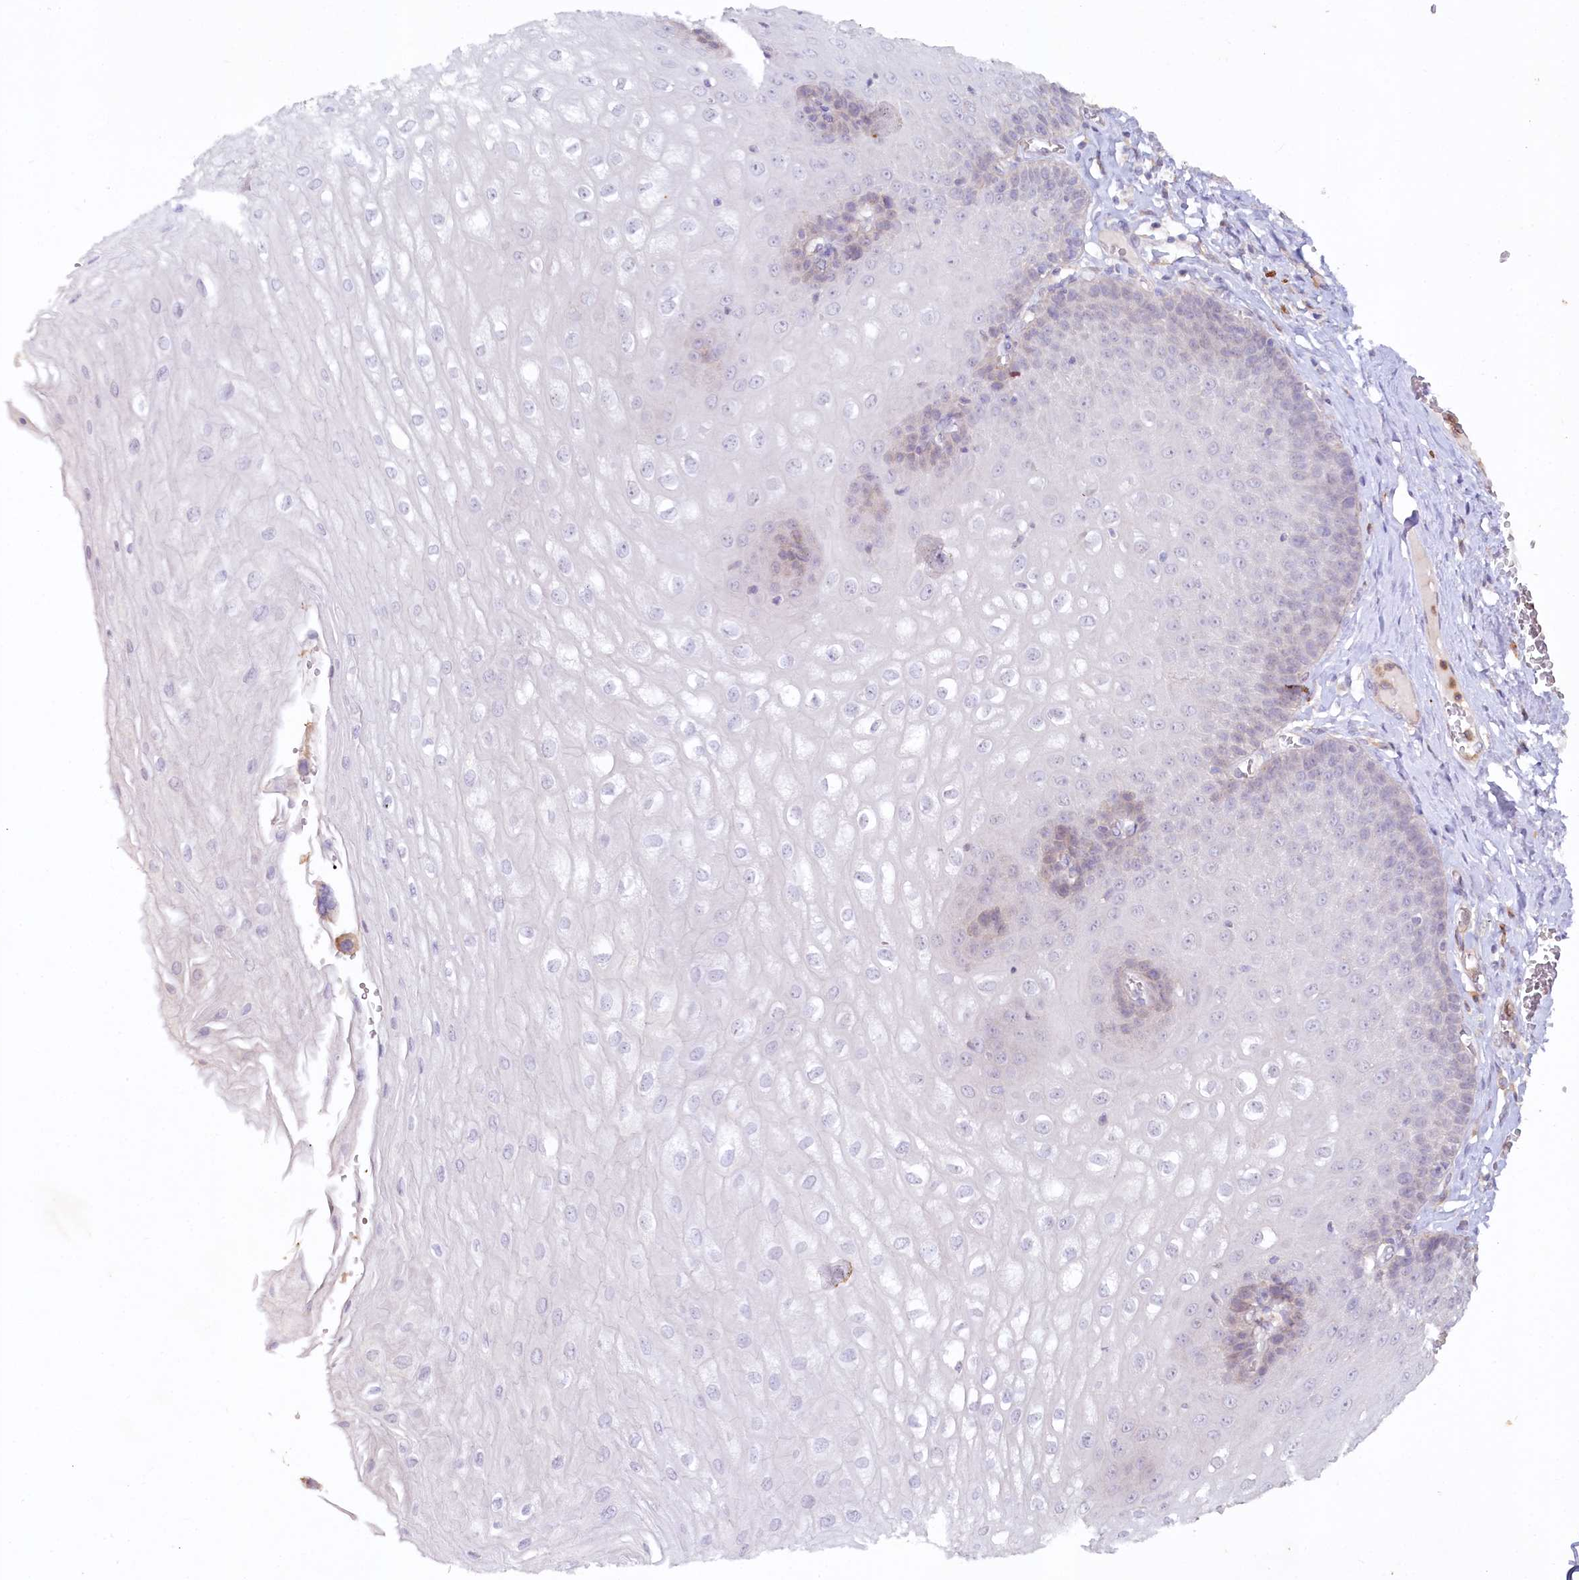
{"staining": {"intensity": "weak", "quantity": "<25%", "location": "cytoplasmic/membranous"}, "tissue": "esophagus", "cell_type": "Squamous epithelial cells", "image_type": "normal", "snomed": [{"axis": "morphology", "description": "Normal tissue, NOS"}, {"axis": "topography", "description": "Esophagus"}], "caption": "Esophagus stained for a protein using IHC shows no expression squamous epithelial cells.", "gene": "ALDH3B1", "patient": {"sex": "male", "age": 60}}